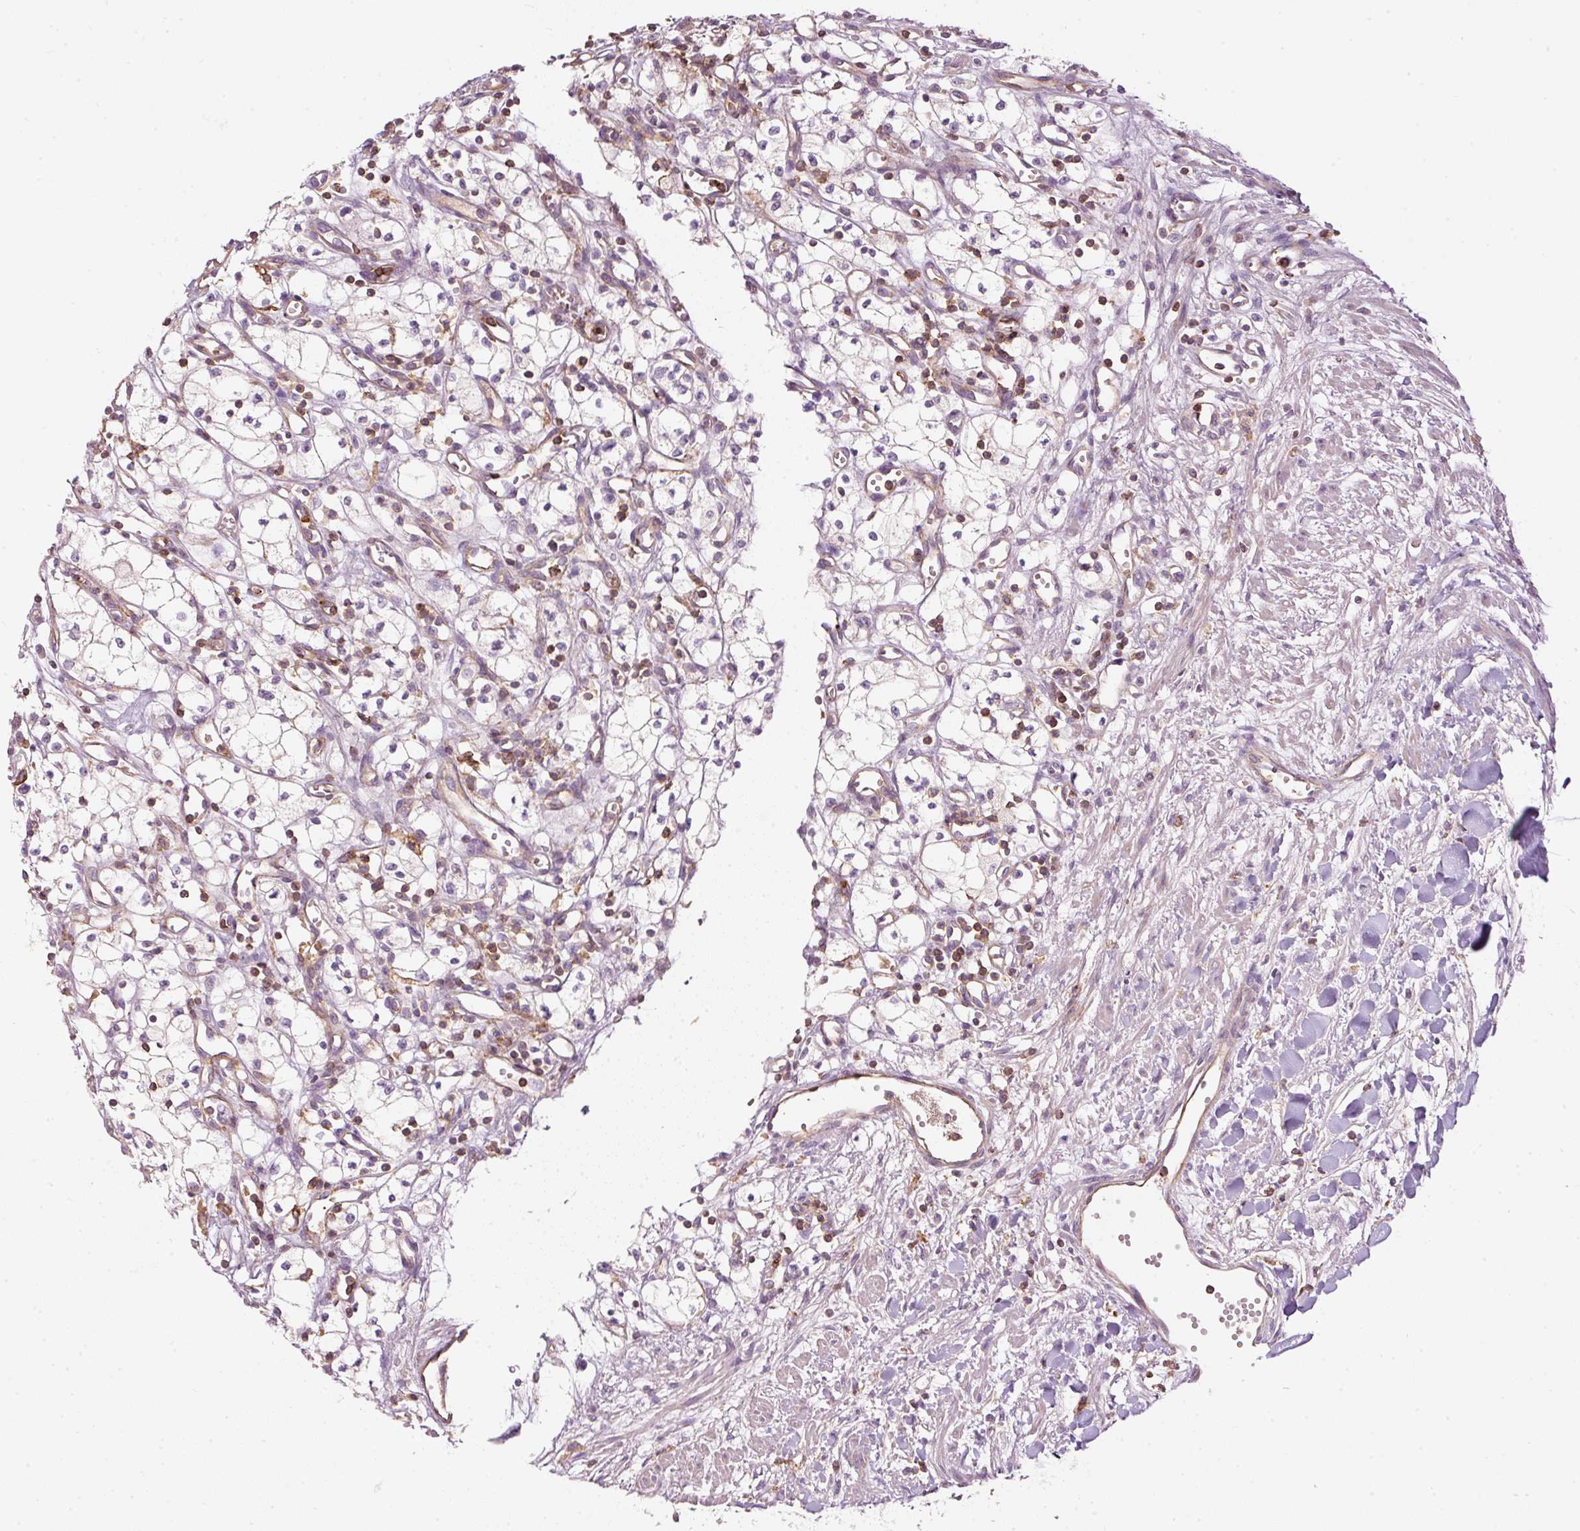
{"staining": {"intensity": "negative", "quantity": "none", "location": "none"}, "tissue": "renal cancer", "cell_type": "Tumor cells", "image_type": "cancer", "snomed": [{"axis": "morphology", "description": "Adenocarcinoma, NOS"}, {"axis": "topography", "description": "Kidney"}], "caption": "IHC image of neoplastic tissue: human renal adenocarcinoma stained with DAB (3,3'-diaminobenzidine) exhibits no significant protein expression in tumor cells.", "gene": "SIPA1", "patient": {"sex": "male", "age": 59}}